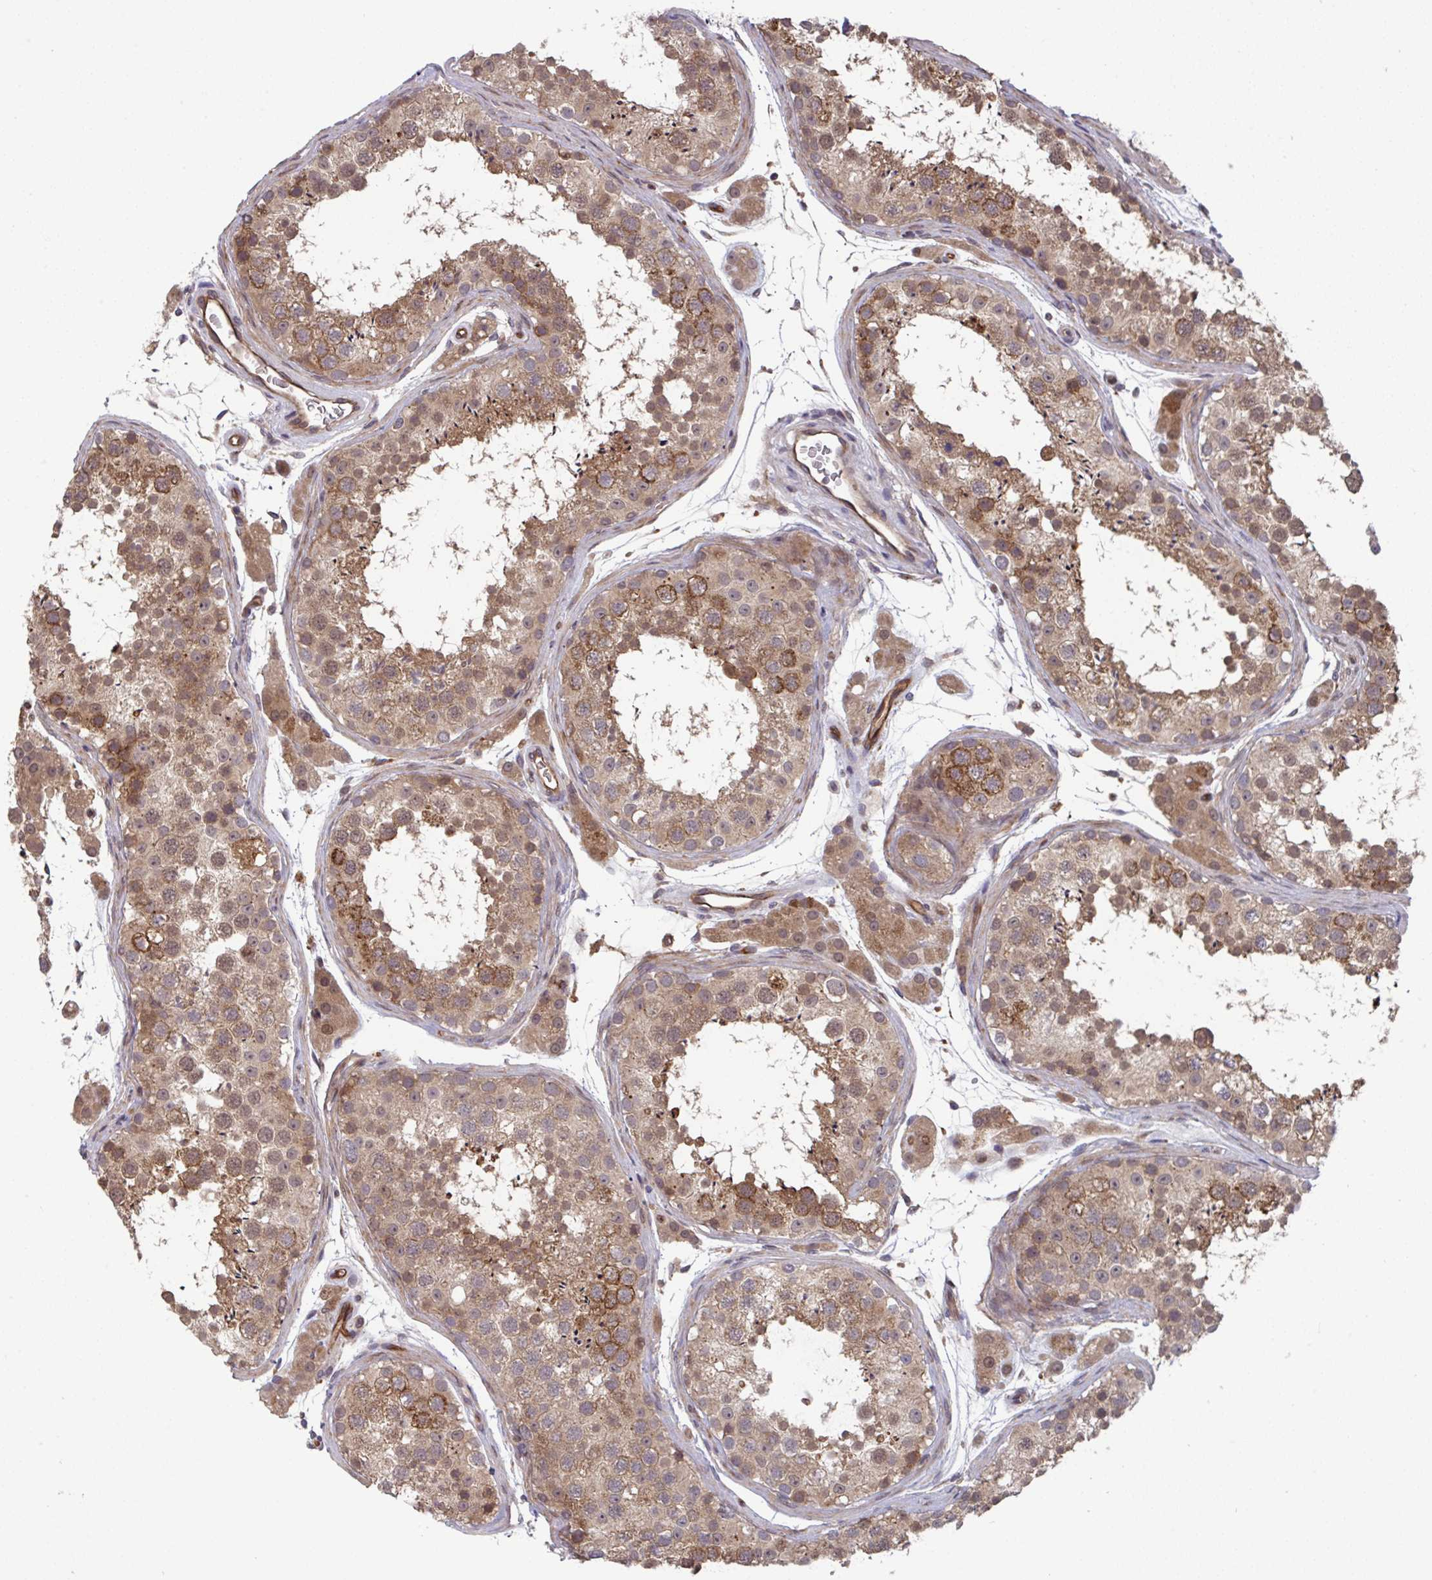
{"staining": {"intensity": "moderate", "quantity": ">75%", "location": "cytoplasmic/membranous,nuclear"}, "tissue": "testis", "cell_type": "Cells in seminiferous ducts", "image_type": "normal", "snomed": [{"axis": "morphology", "description": "Normal tissue, NOS"}, {"axis": "topography", "description": "Testis"}], "caption": "DAB (3,3'-diaminobenzidine) immunohistochemical staining of benign human testis exhibits moderate cytoplasmic/membranous,nuclear protein expression in approximately >75% of cells in seminiferous ducts.", "gene": "TIGAR", "patient": {"sex": "male", "age": 41}}